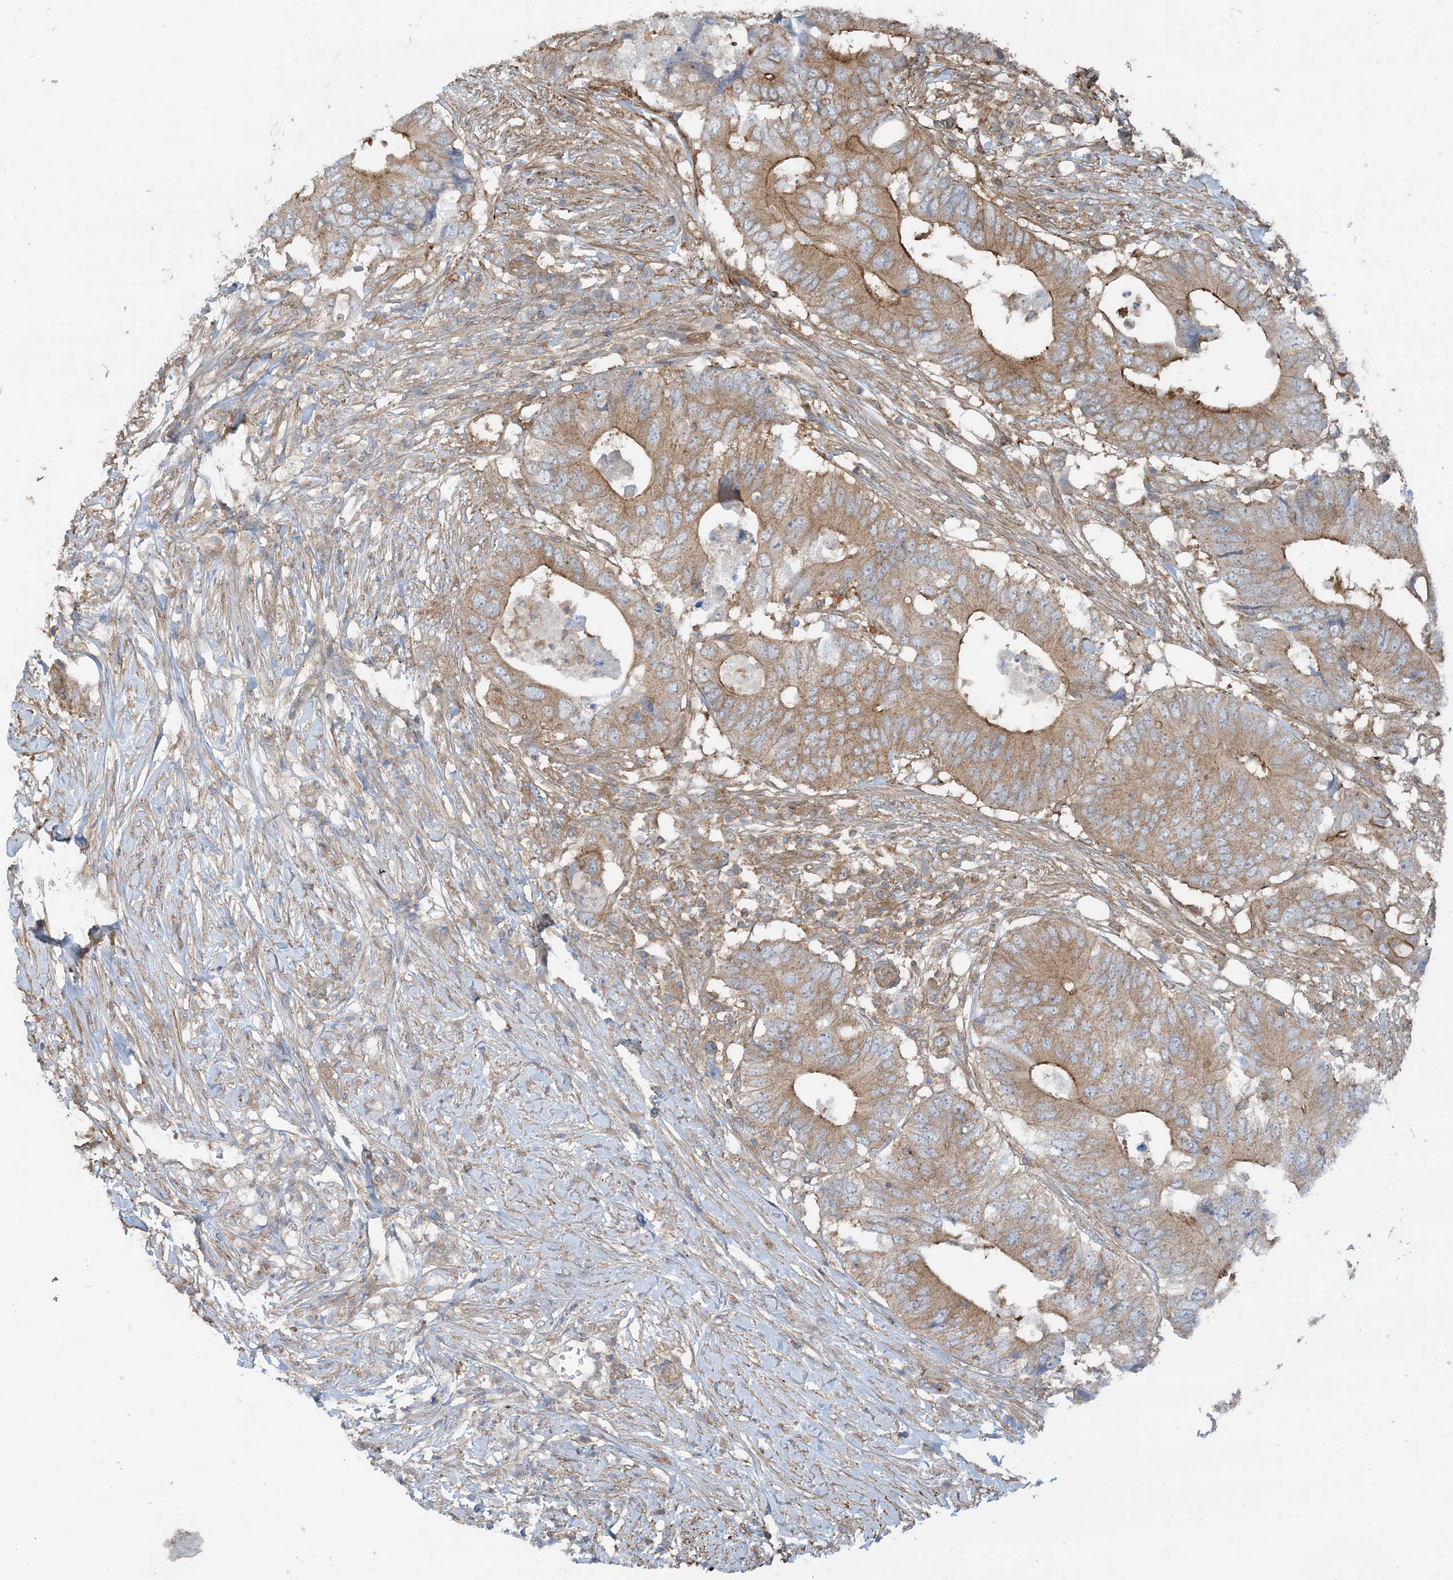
{"staining": {"intensity": "moderate", "quantity": "25%-75%", "location": "cytoplasmic/membranous"}, "tissue": "colorectal cancer", "cell_type": "Tumor cells", "image_type": "cancer", "snomed": [{"axis": "morphology", "description": "Adenocarcinoma, NOS"}, {"axis": "topography", "description": "Colon"}], "caption": "Immunohistochemistry (IHC) of adenocarcinoma (colorectal) demonstrates medium levels of moderate cytoplasmic/membranous positivity in approximately 25%-75% of tumor cells. (DAB = brown stain, brightfield microscopy at high magnification).", "gene": "STAM2", "patient": {"sex": "male", "age": 71}}